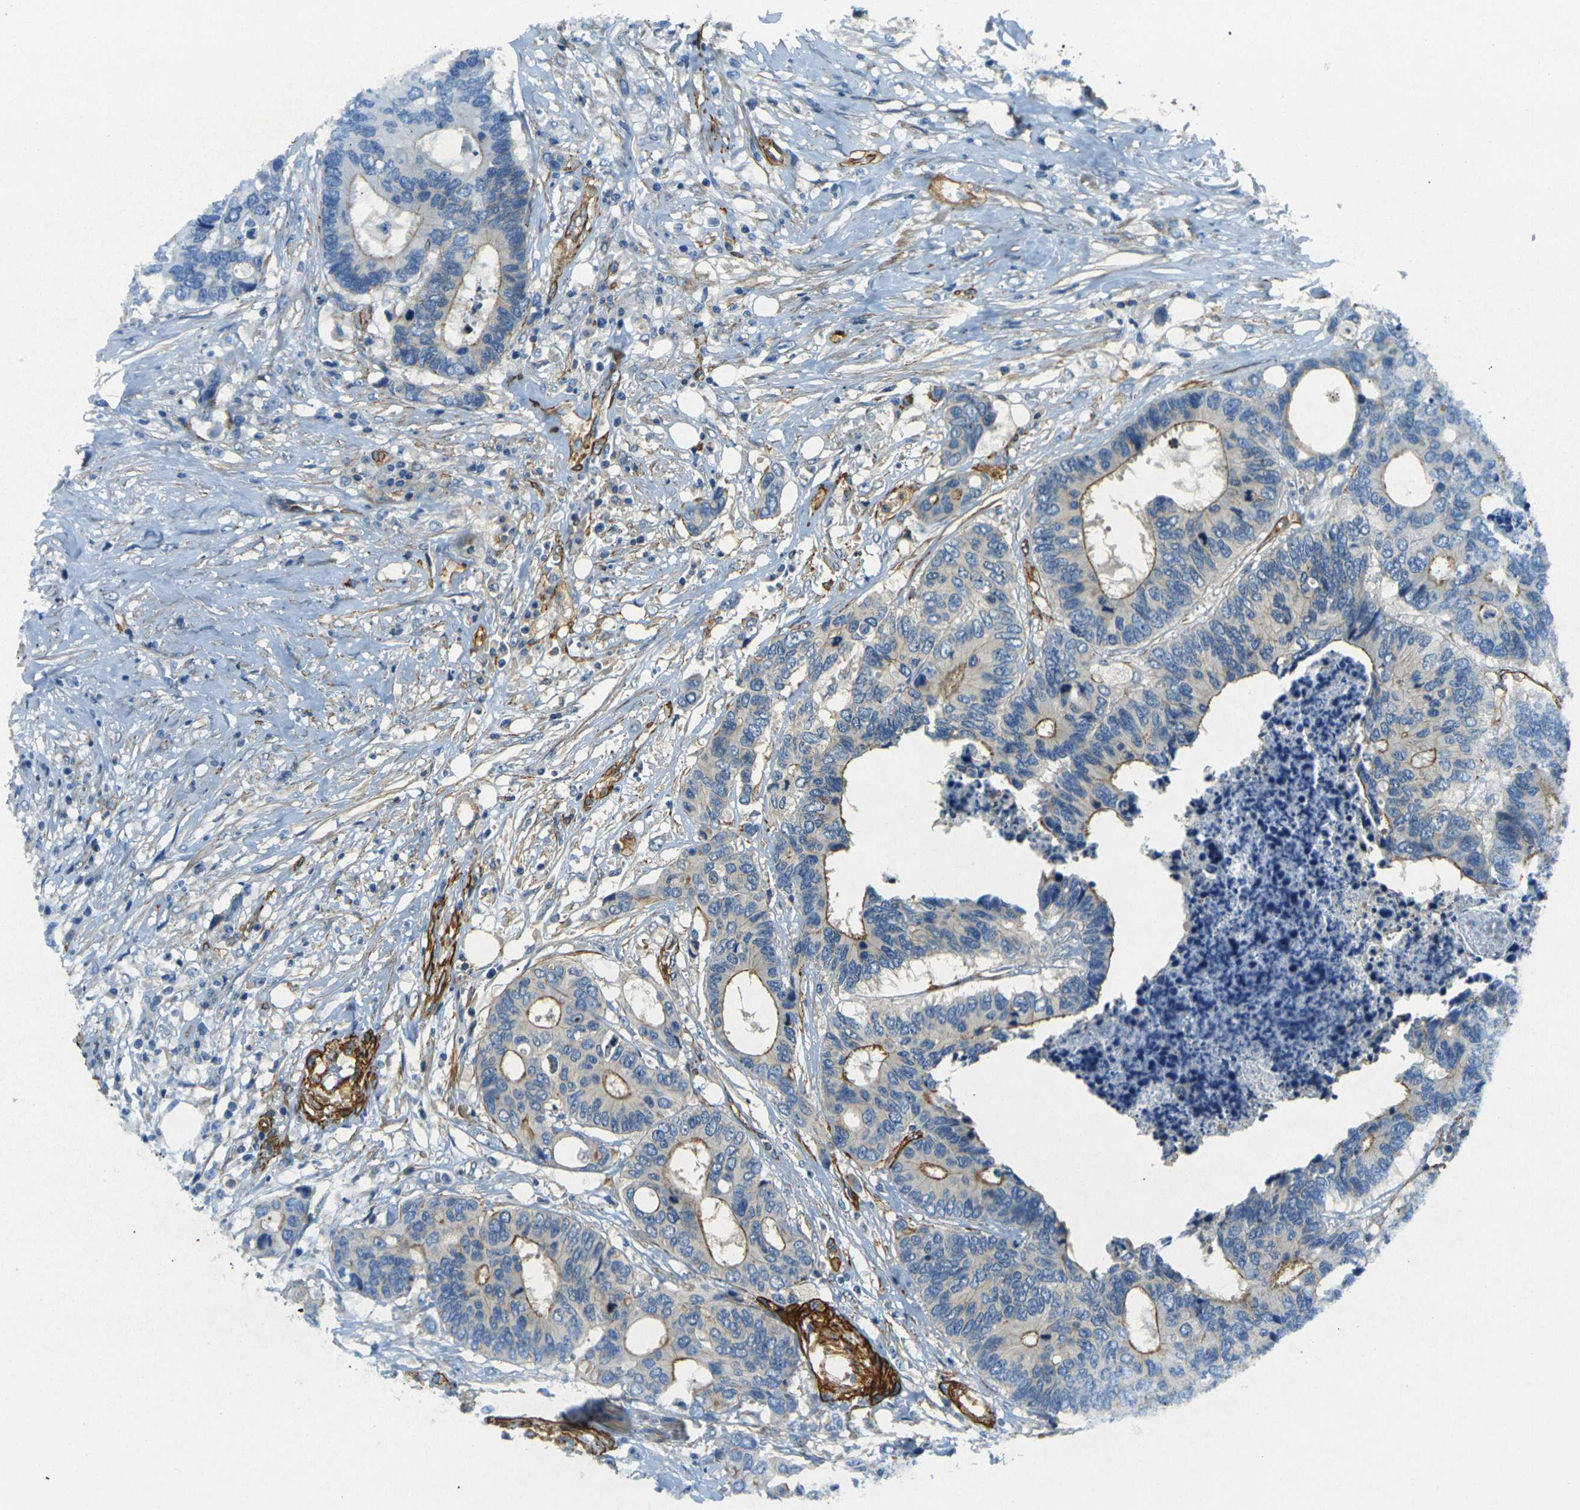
{"staining": {"intensity": "moderate", "quantity": "25%-75%", "location": "cytoplasmic/membranous"}, "tissue": "colorectal cancer", "cell_type": "Tumor cells", "image_type": "cancer", "snomed": [{"axis": "morphology", "description": "Adenocarcinoma, NOS"}, {"axis": "topography", "description": "Rectum"}], "caption": "Tumor cells reveal moderate cytoplasmic/membranous staining in about 25%-75% of cells in colorectal adenocarcinoma.", "gene": "EPHA7", "patient": {"sex": "male", "age": 55}}